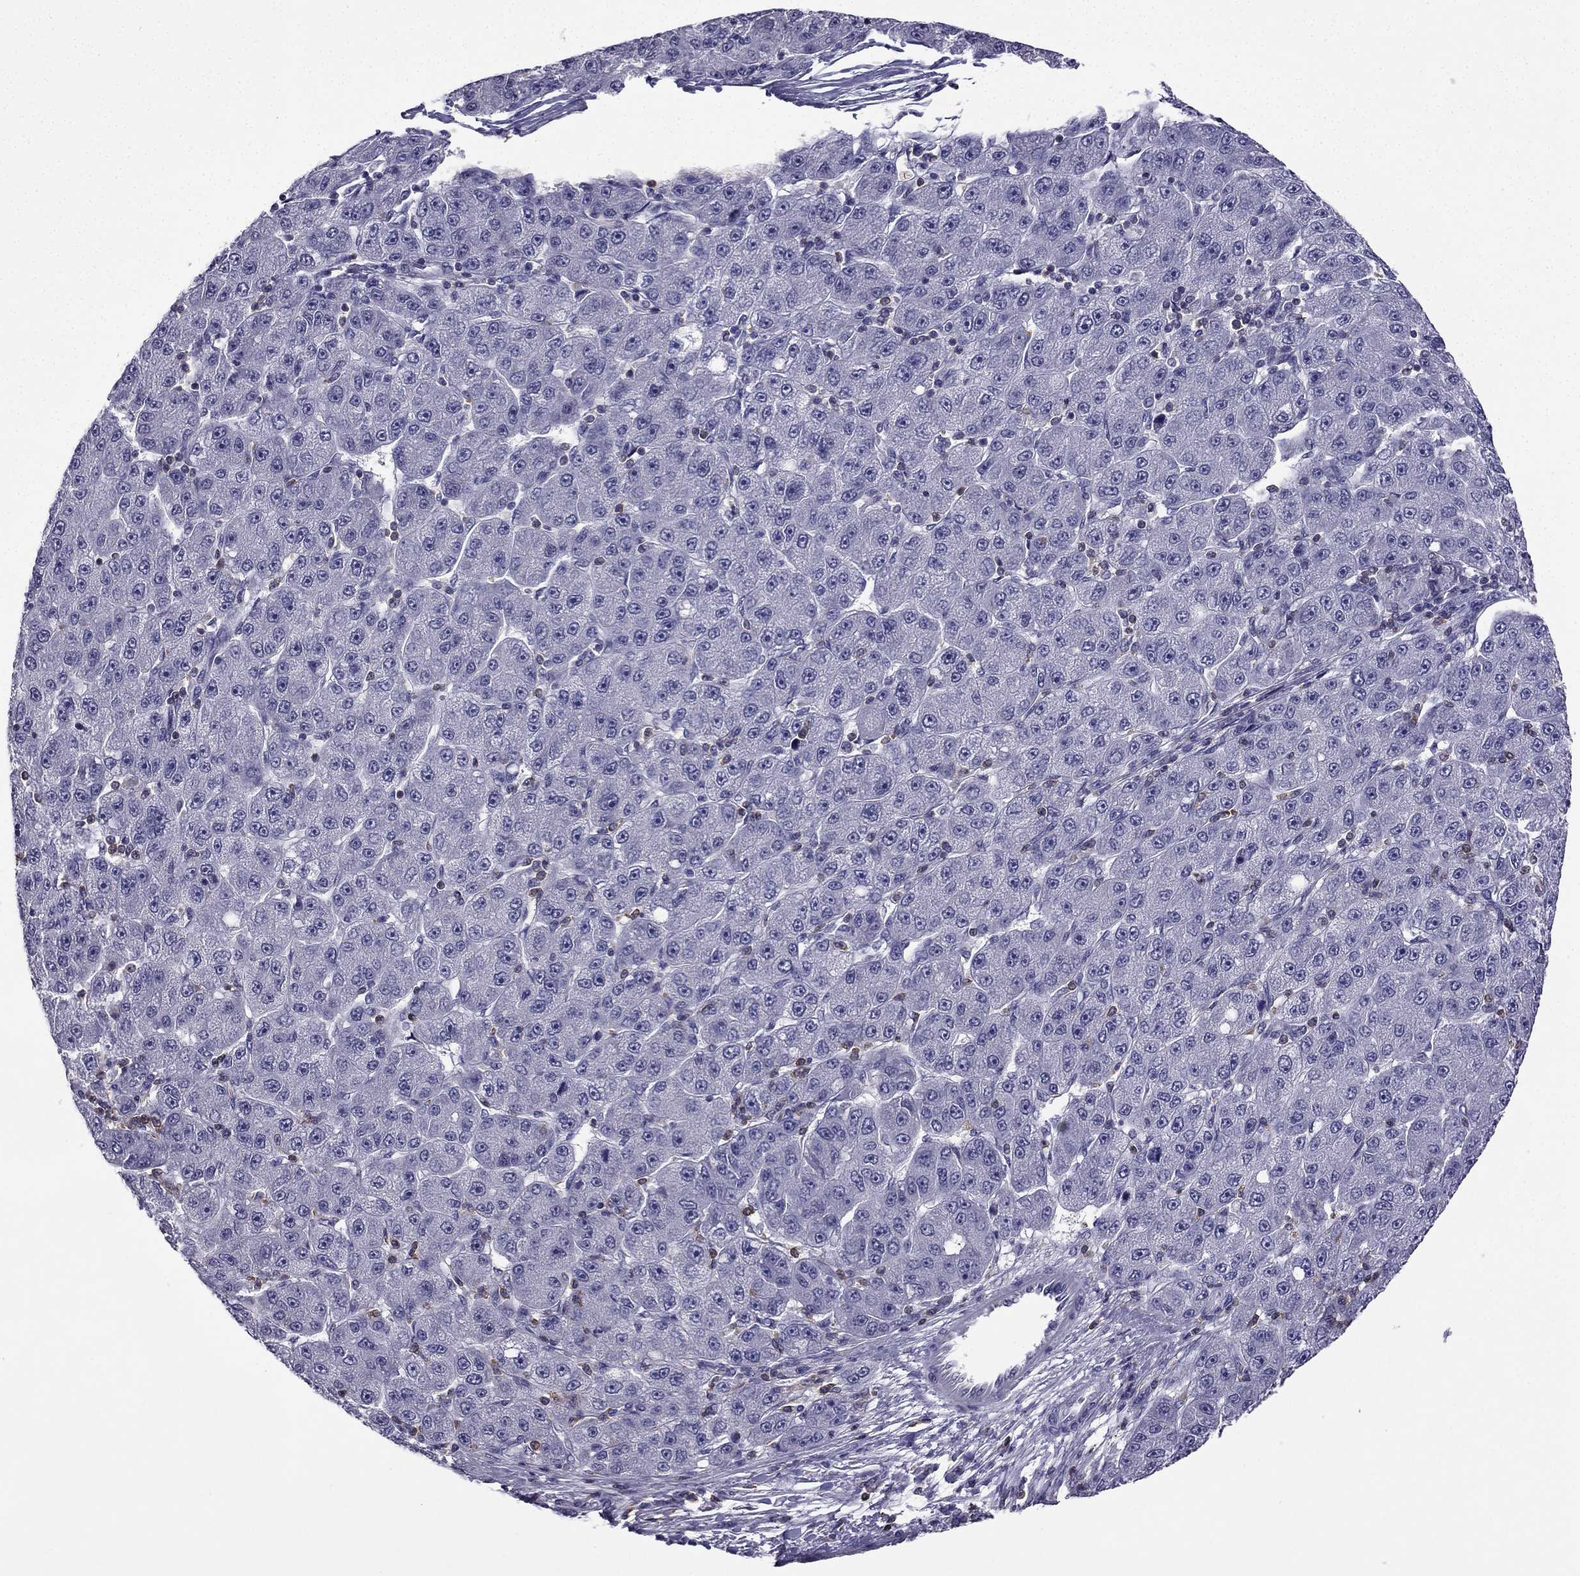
{"staining": {"intensity": "negative", "quantity": "none", "location": "none"}, "tissue": "liver cancer", "cell_type": "Tumor cells", "image_type": "cancer", "snomed": [{"axis": "morphology", "description": "Carcinoma, Hepatocellular, NOS"}, {"axis": "topography", "description": "Liver"}], "caption": "Tumor cells are negative for brown protein staining in liver cancer.", "gene": "CCK", "patient": {"sex": "male", "age": 67}}